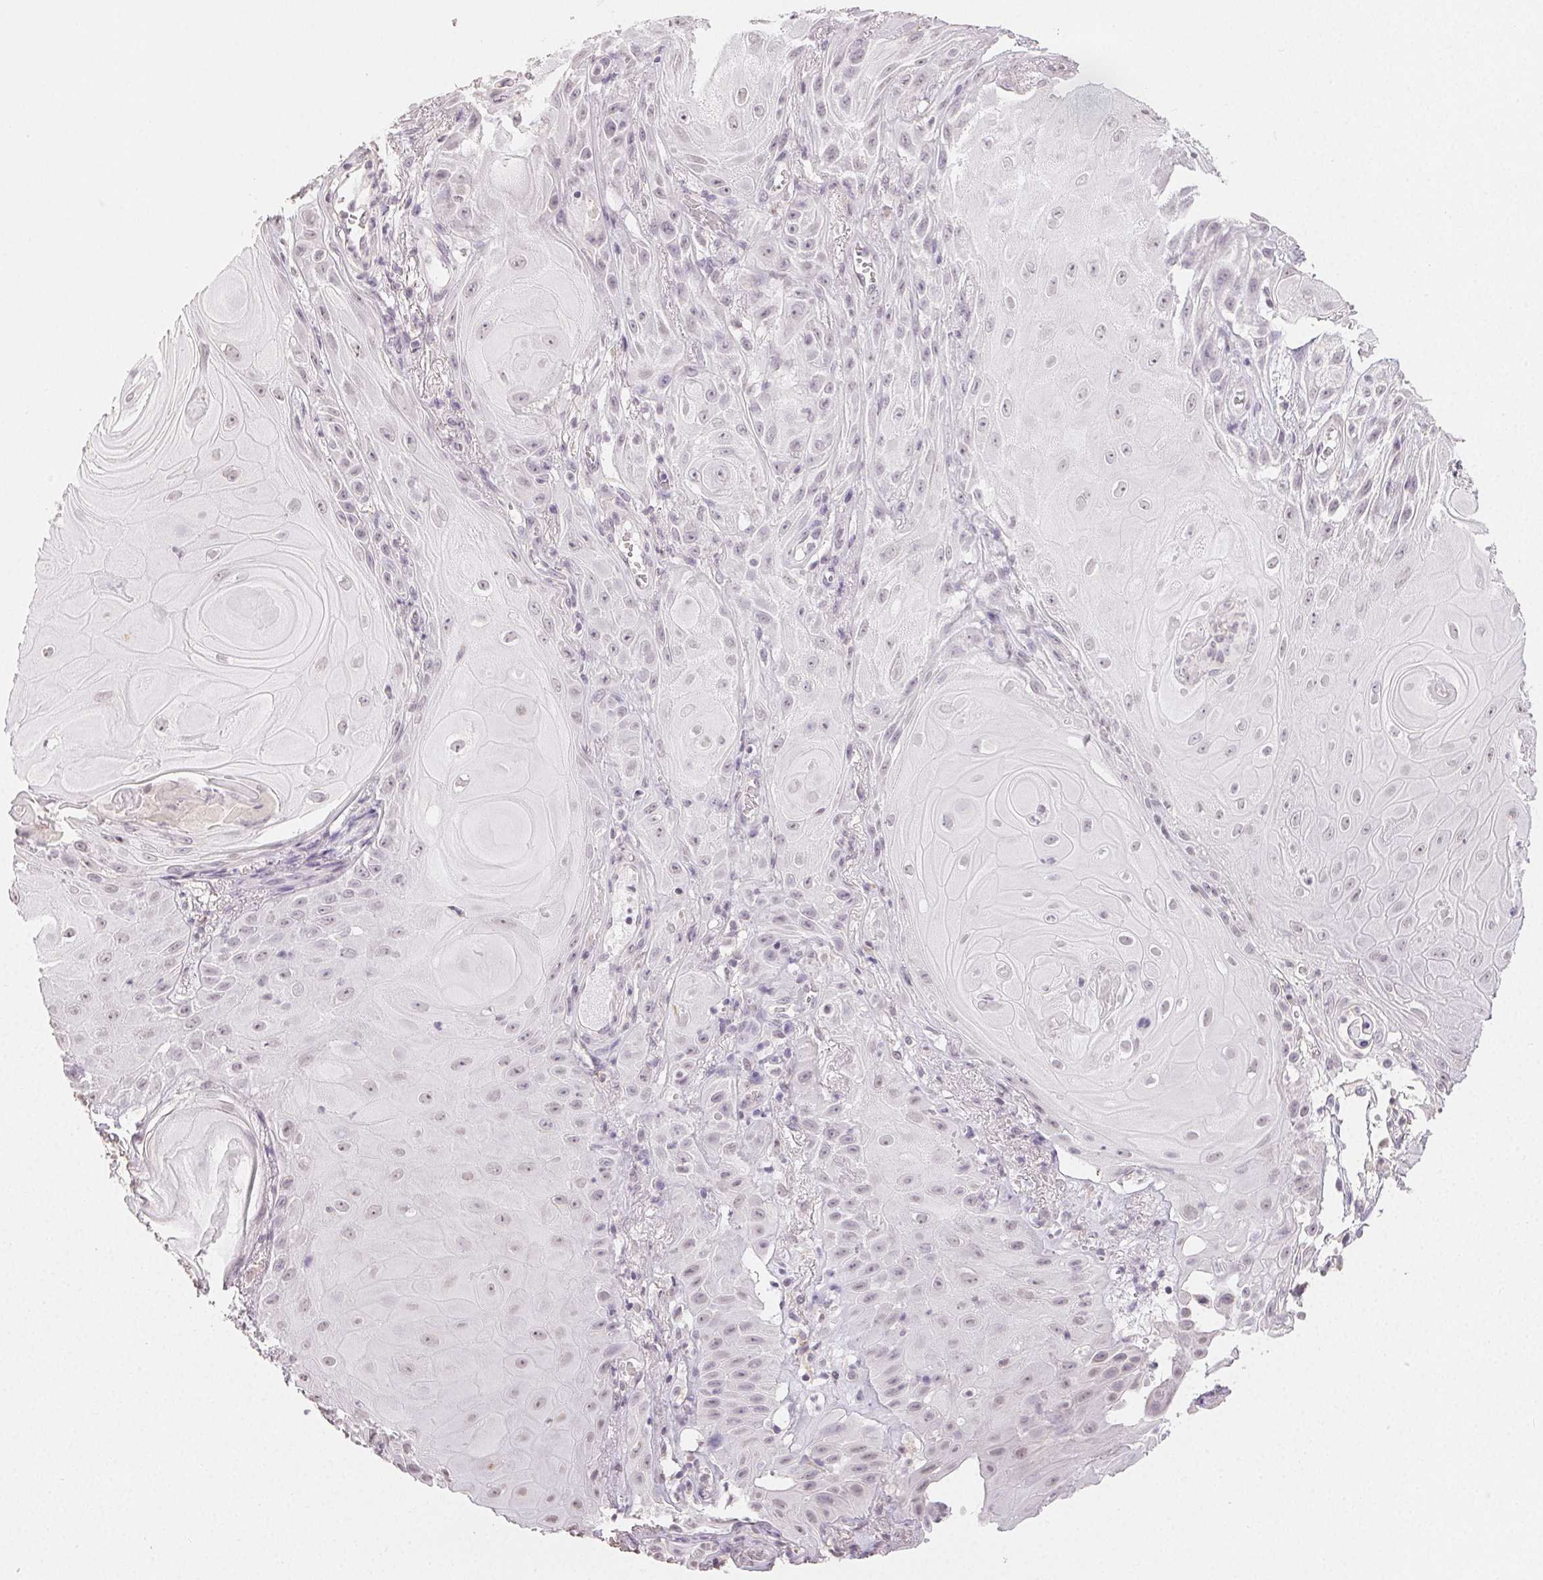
{"staining": {"intensity": "negative", "quantity": "none", "location": "none"}, "tissue": "skin cancer", "cell_type": "Tumor cells", "image_type": "cancer", "snomed": [{"axis": "morphology", "description": "Squamous cell carcinoma, NOS"}, {"axis": "topography", "description": "Skin"}], "caption": "IHC histopathology image of squamous cell carcinoma (skin) stained for a protein (brown), which demonstrates no staining in tumor cells.", "gene": "TMEM174", "patient": {"sex": "male", "age": 62}}